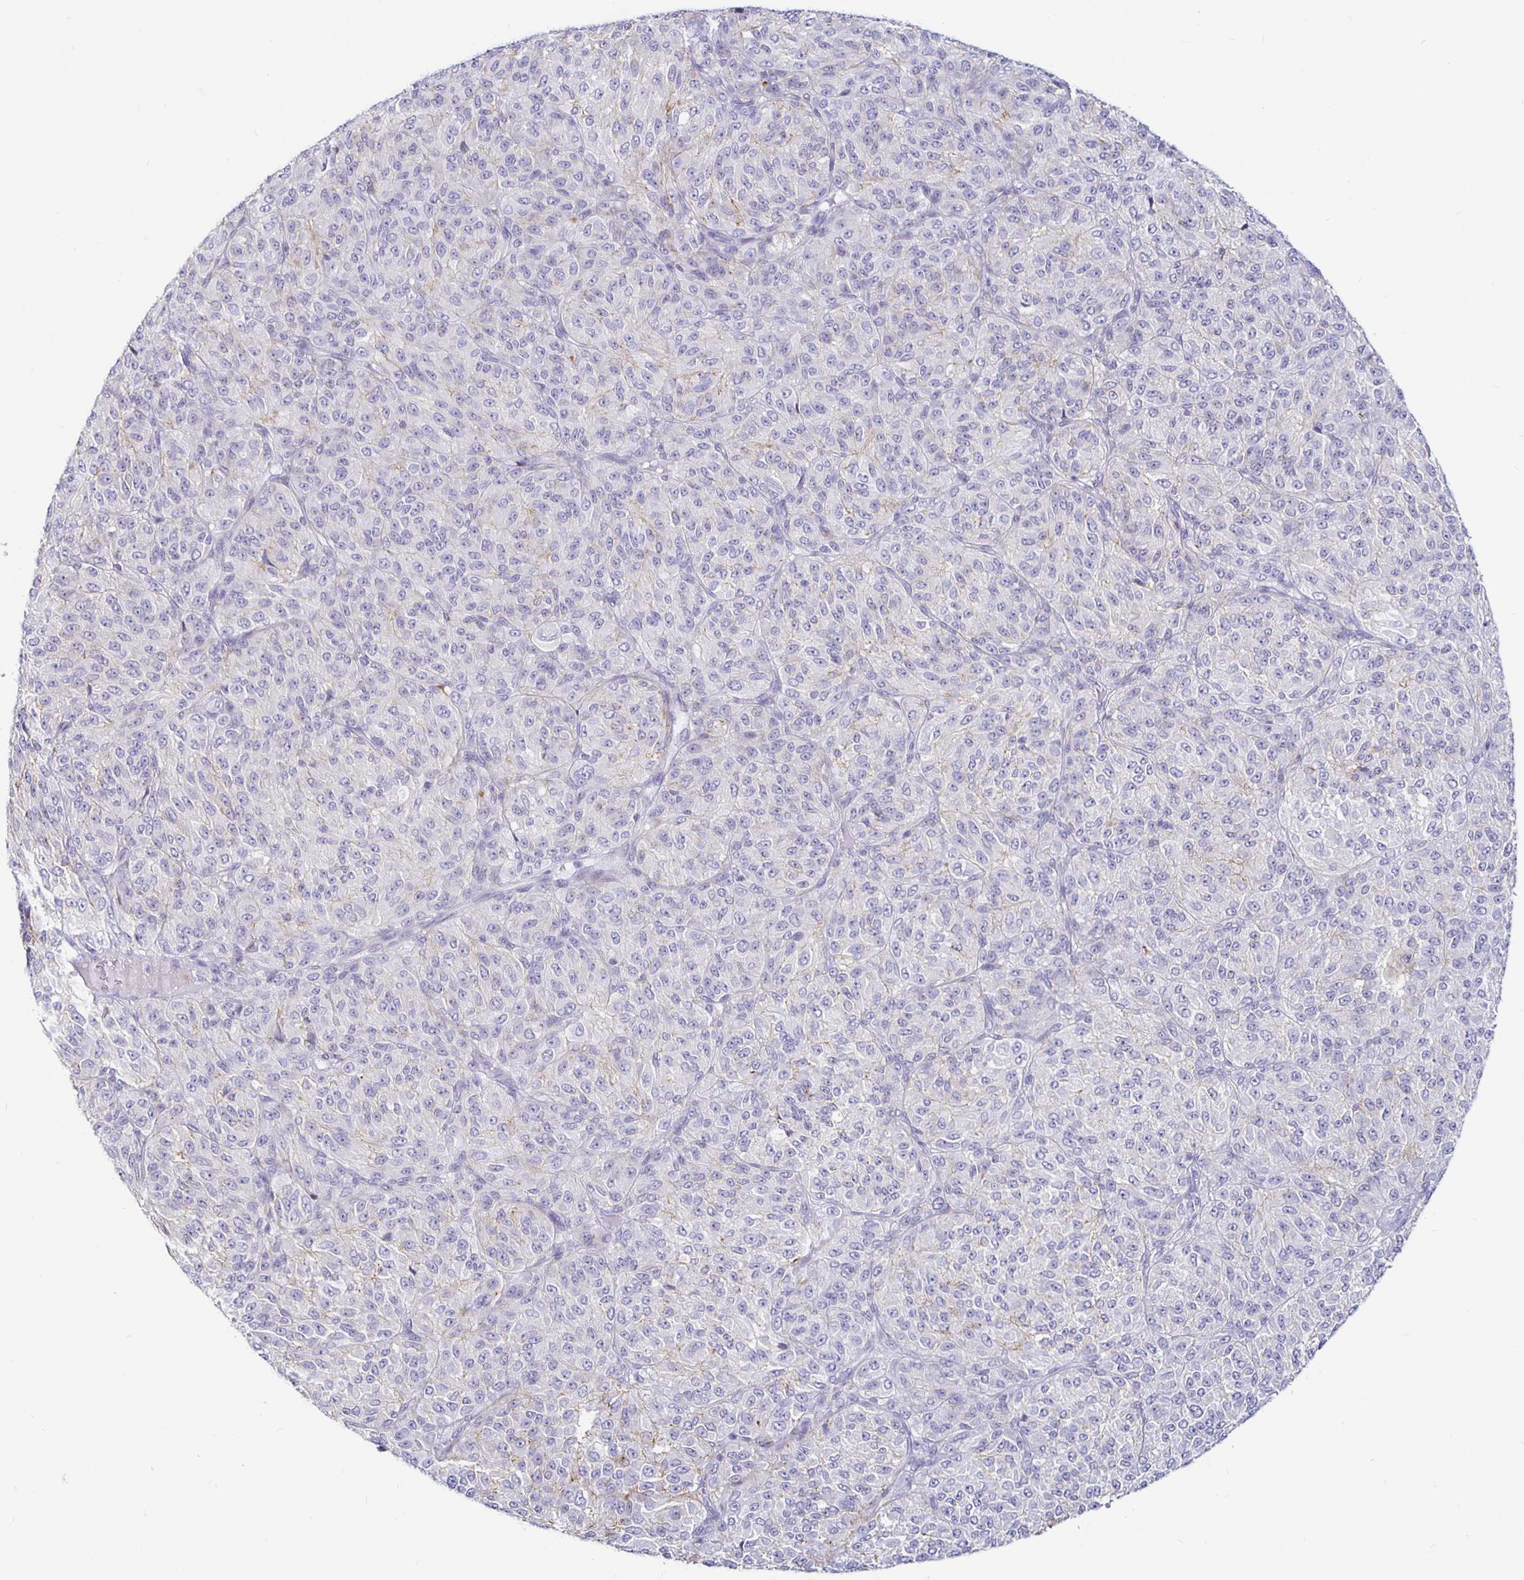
{"staining": {"intensity": "negative", "quantity": "none", "location": "none"}, "tissue": "melanoma", "cell_type": "Tumor cells", "image_type": "cancer", "snomed": [{"axis": "morphology", "description": "Malignant melanoma, Metastatic site"}, {"axis": "topography", "description": "Brain"}], "caption": "A high-resolution histopathology image shows immunohistochemistry (IHC) staining of melanoma, which demonstrates no significant expression in tumor cells.", "gene": "SIRPA", "patient": {"sex": "female", "age": 56}}